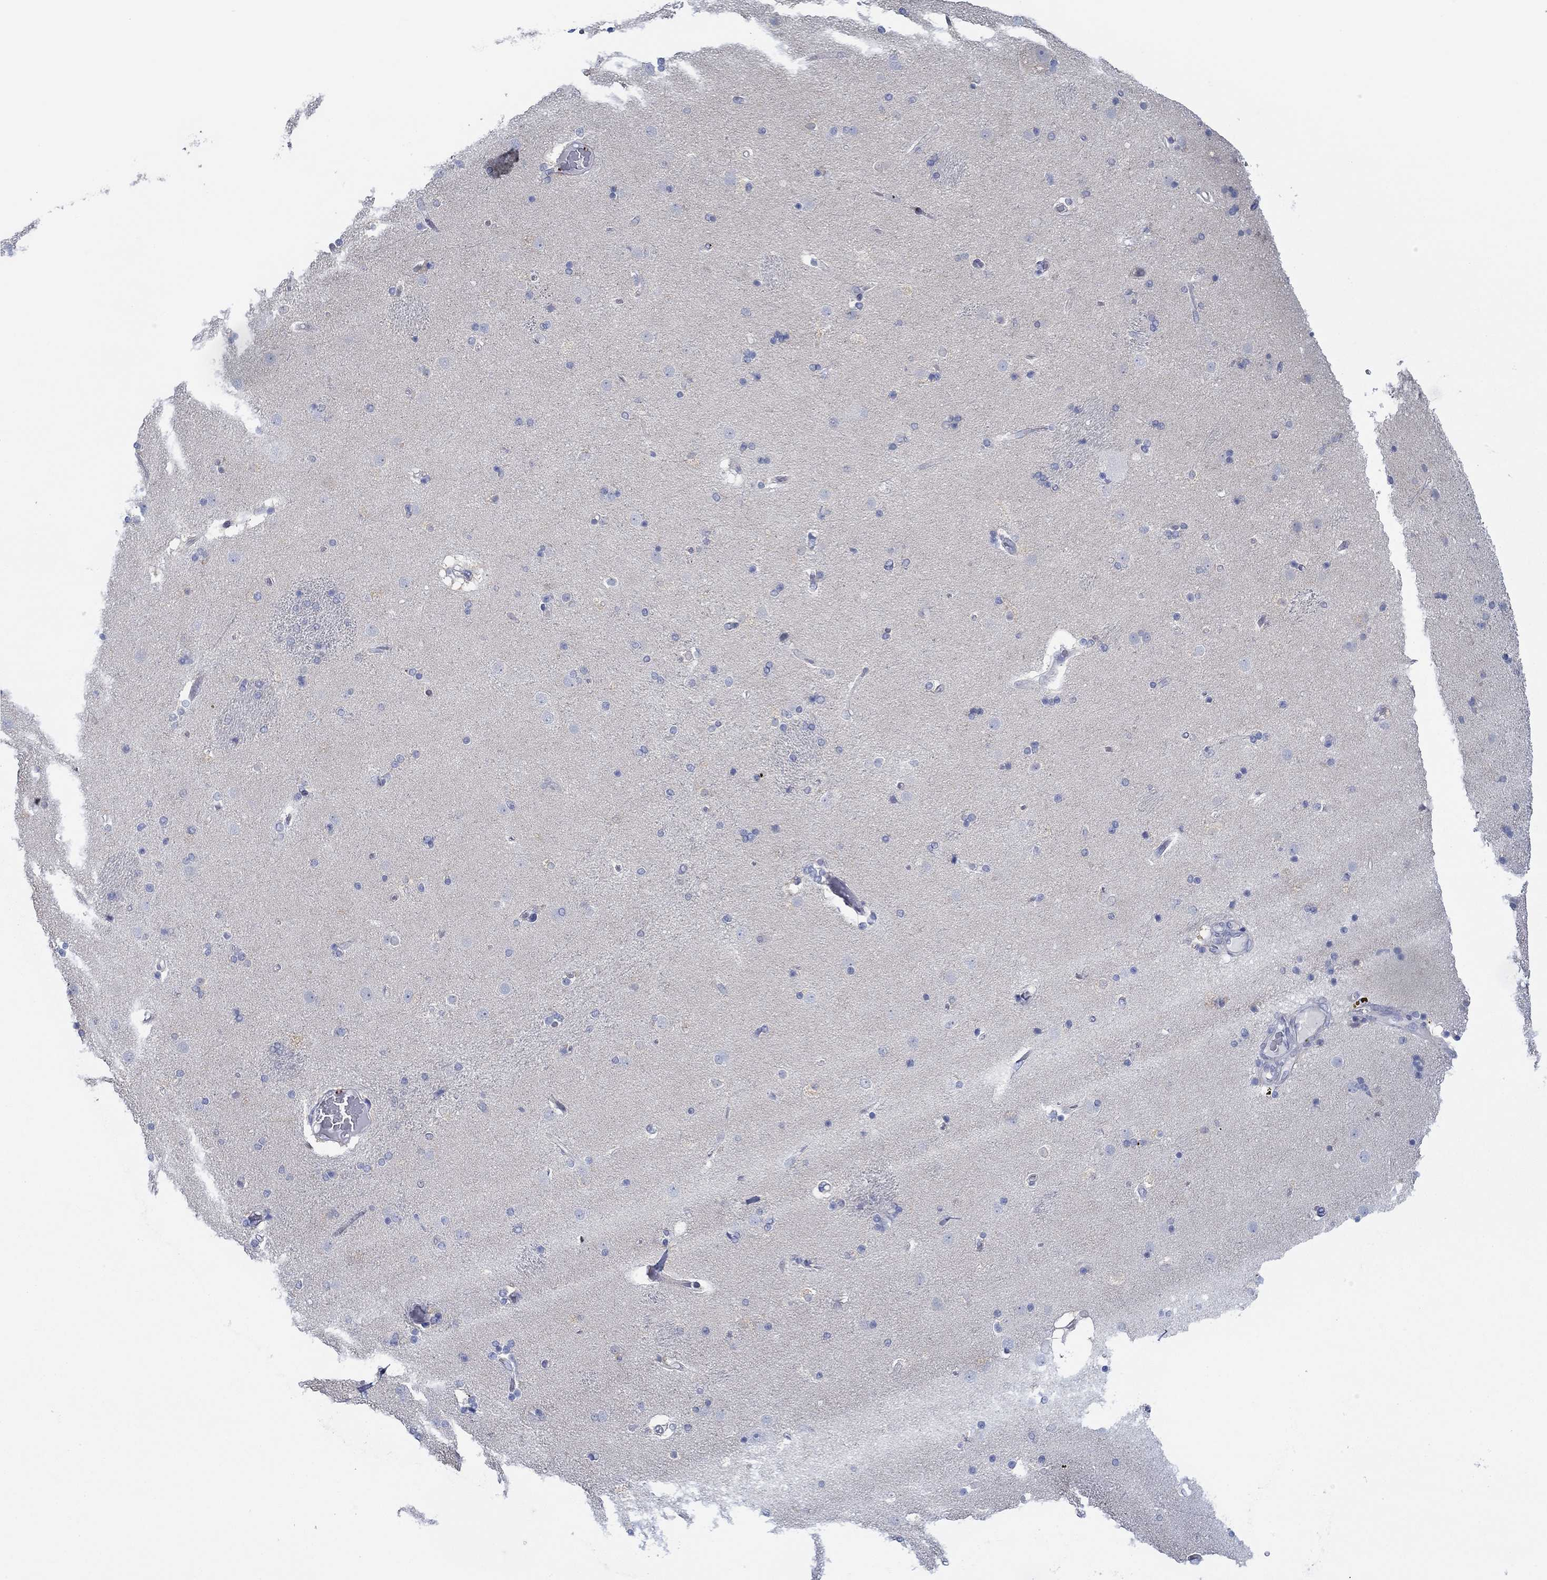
{"staining": {"intensity": "negative", "quantity": "none", "location": "none"}, "tissue": "caudate", "cell_type": "Glial cells", "image_type": "normal", "snomed": [{"axis": "morphology", "description": "Normal tissue, NOS"}, {"axis": "topography", "description": "Lateral ventricle wall"}], "caption": "An immunohistochemistry (IHC) histopathology image of unremarkable caudate is shown. There is no staining in glial cells of caudate.", "gene": "SLC27A3", "patient": {"sex": "female", "age": 71}}